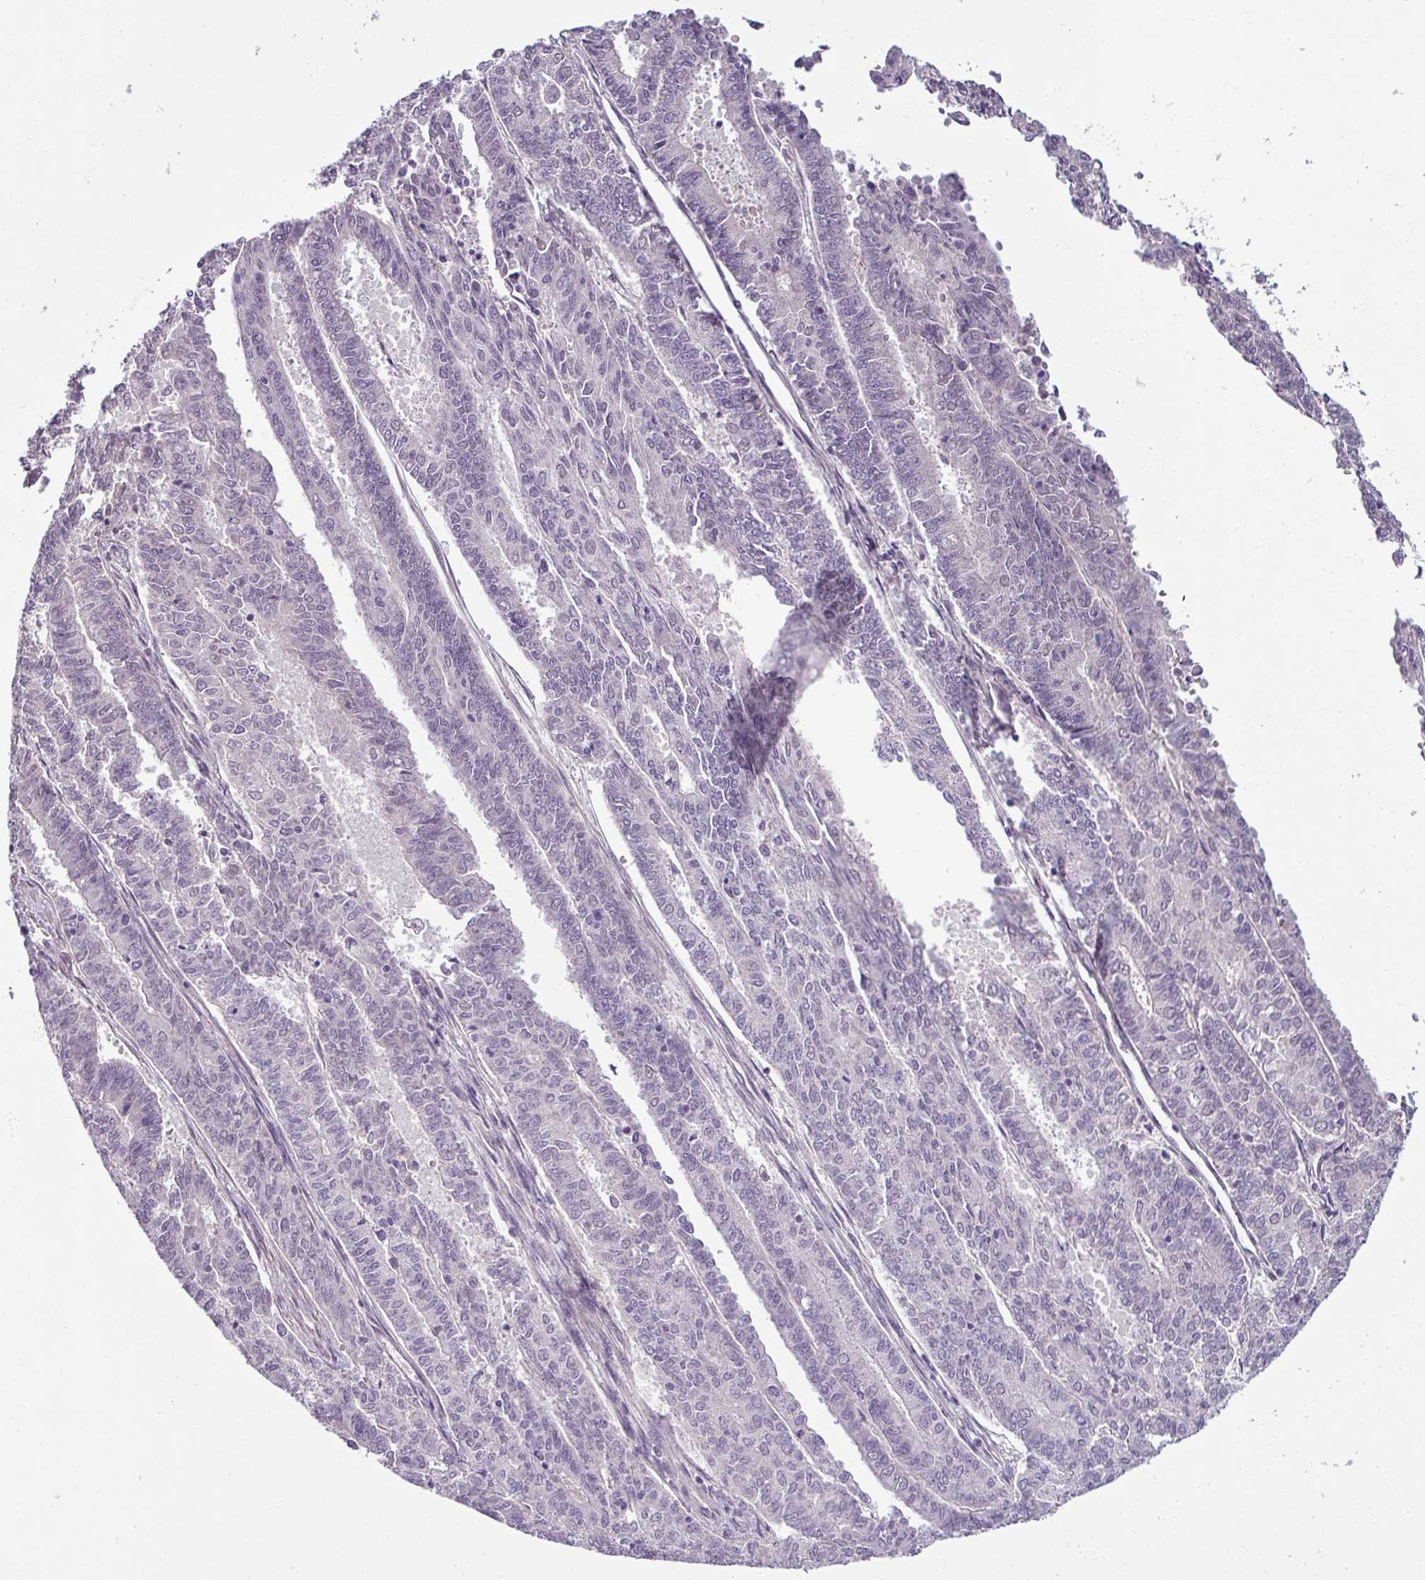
{"staining": {"intensity": "negative", "quantity": "none", "location": "none"}, "tissue": "endometrial cancer", "cell_type": "Tumor cells", "image_type": "cancer", "snomed": [{"axis": "morphology", "description": "Adenocarcinoma, NOS"}, {"axis": "topography", "description": "Endometrium"}], "caption": "Immunohistochemistry (IHC) of human endometrial adenocarcinoma reveals no staining in tumor cells.", "gene": "UVSSA", "patient": {"sex": "female", "age": 59}}